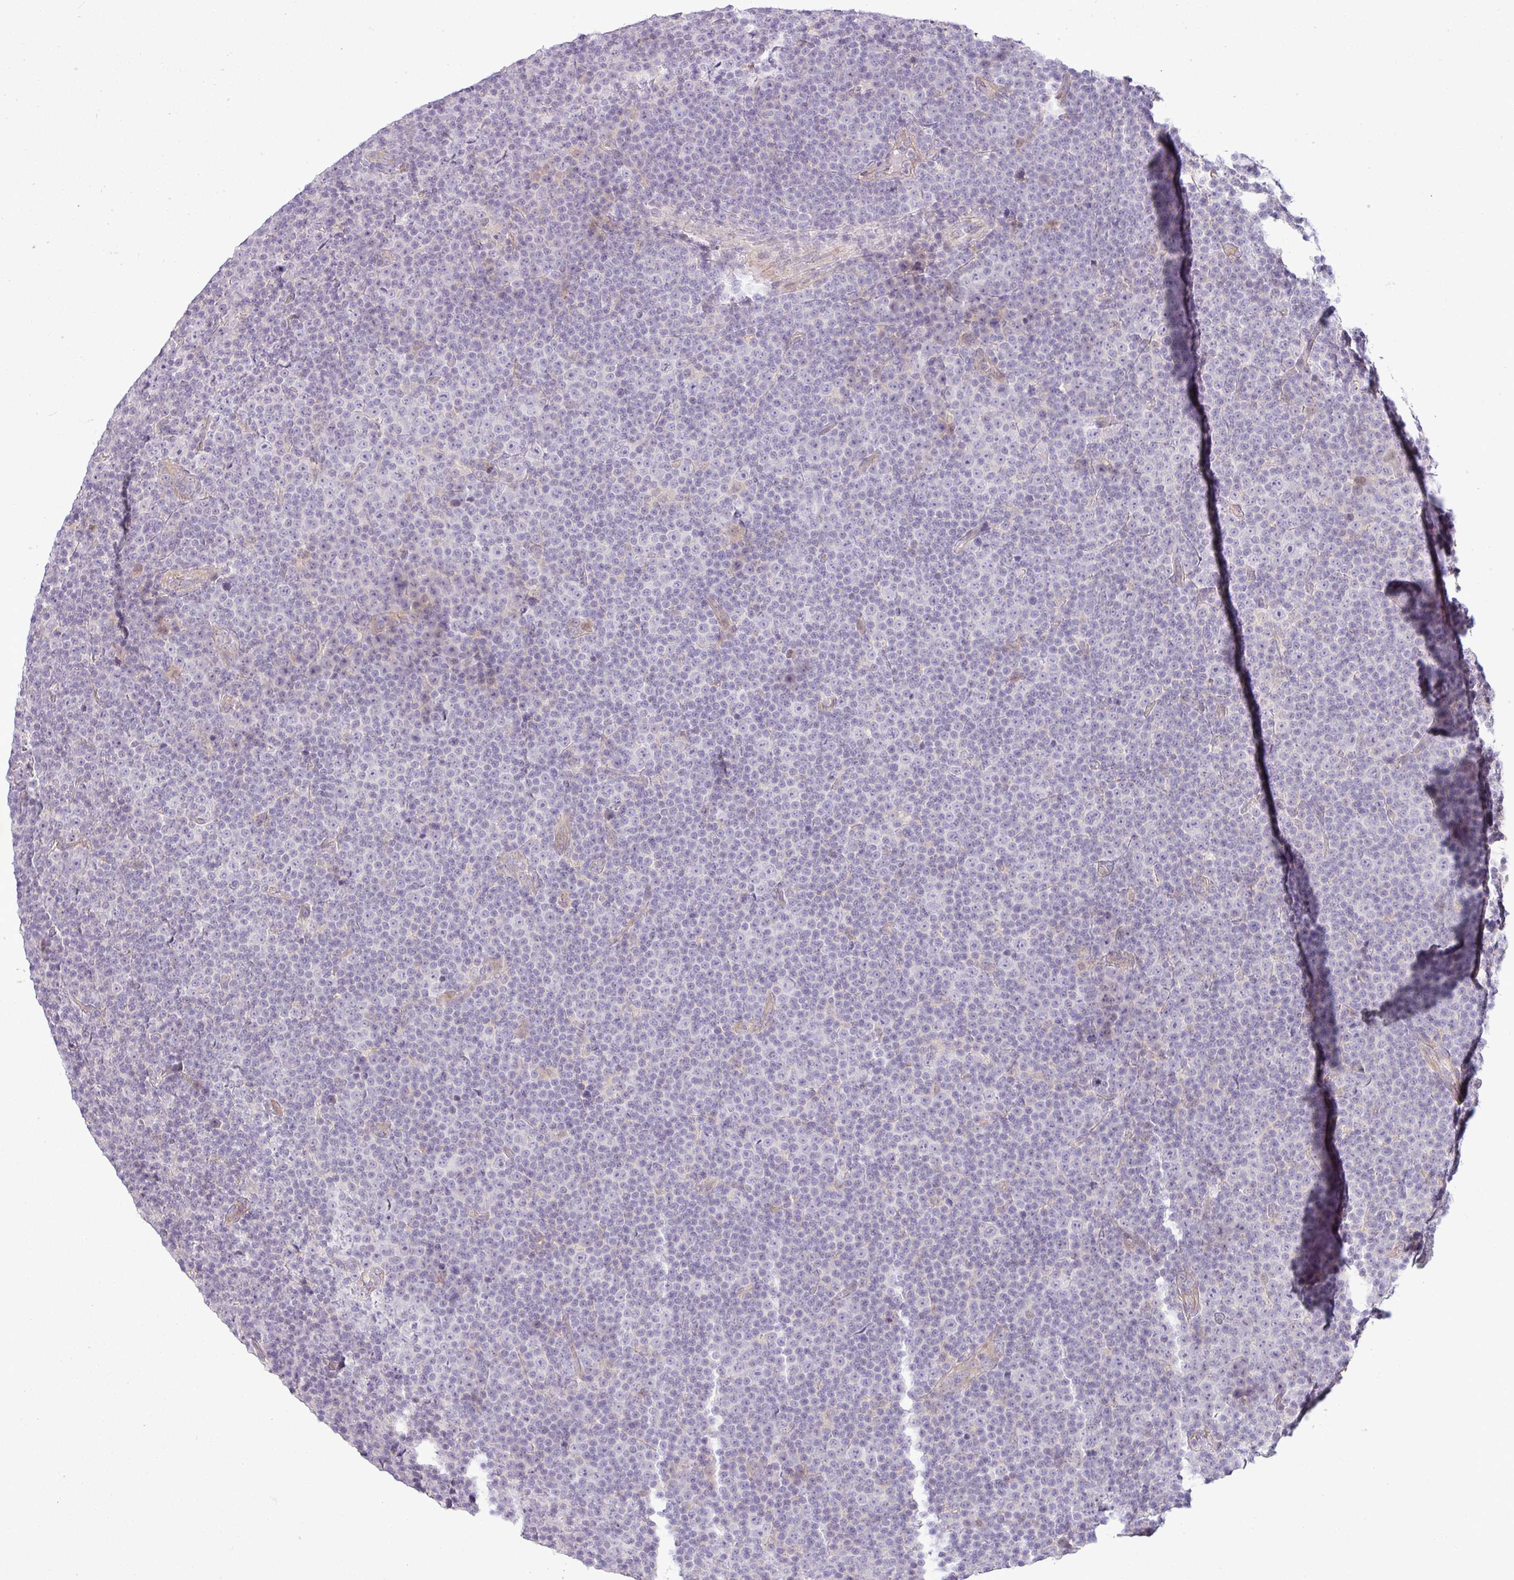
{"staining": {"intensity": "negative", "quantity": "none", "location": "none"}, "tissue": "lymphoma", "cell_type": "Tumor cells", "image_type": "cancer", "snomed": [{"axis": "morphology", "description": "Malignant lymphoma, non-Hodgkin's type, Low grade"}, {"axis": "topography", "description": "Lymph node"}], "caption": "Immunohistochemical staining of low-grade malignant lymphoma, non-Hodgkin's type demonstrates no significant staining in tumor cells.", "gene": "APOM", "patient": {"sex": "female", "age": 67}}